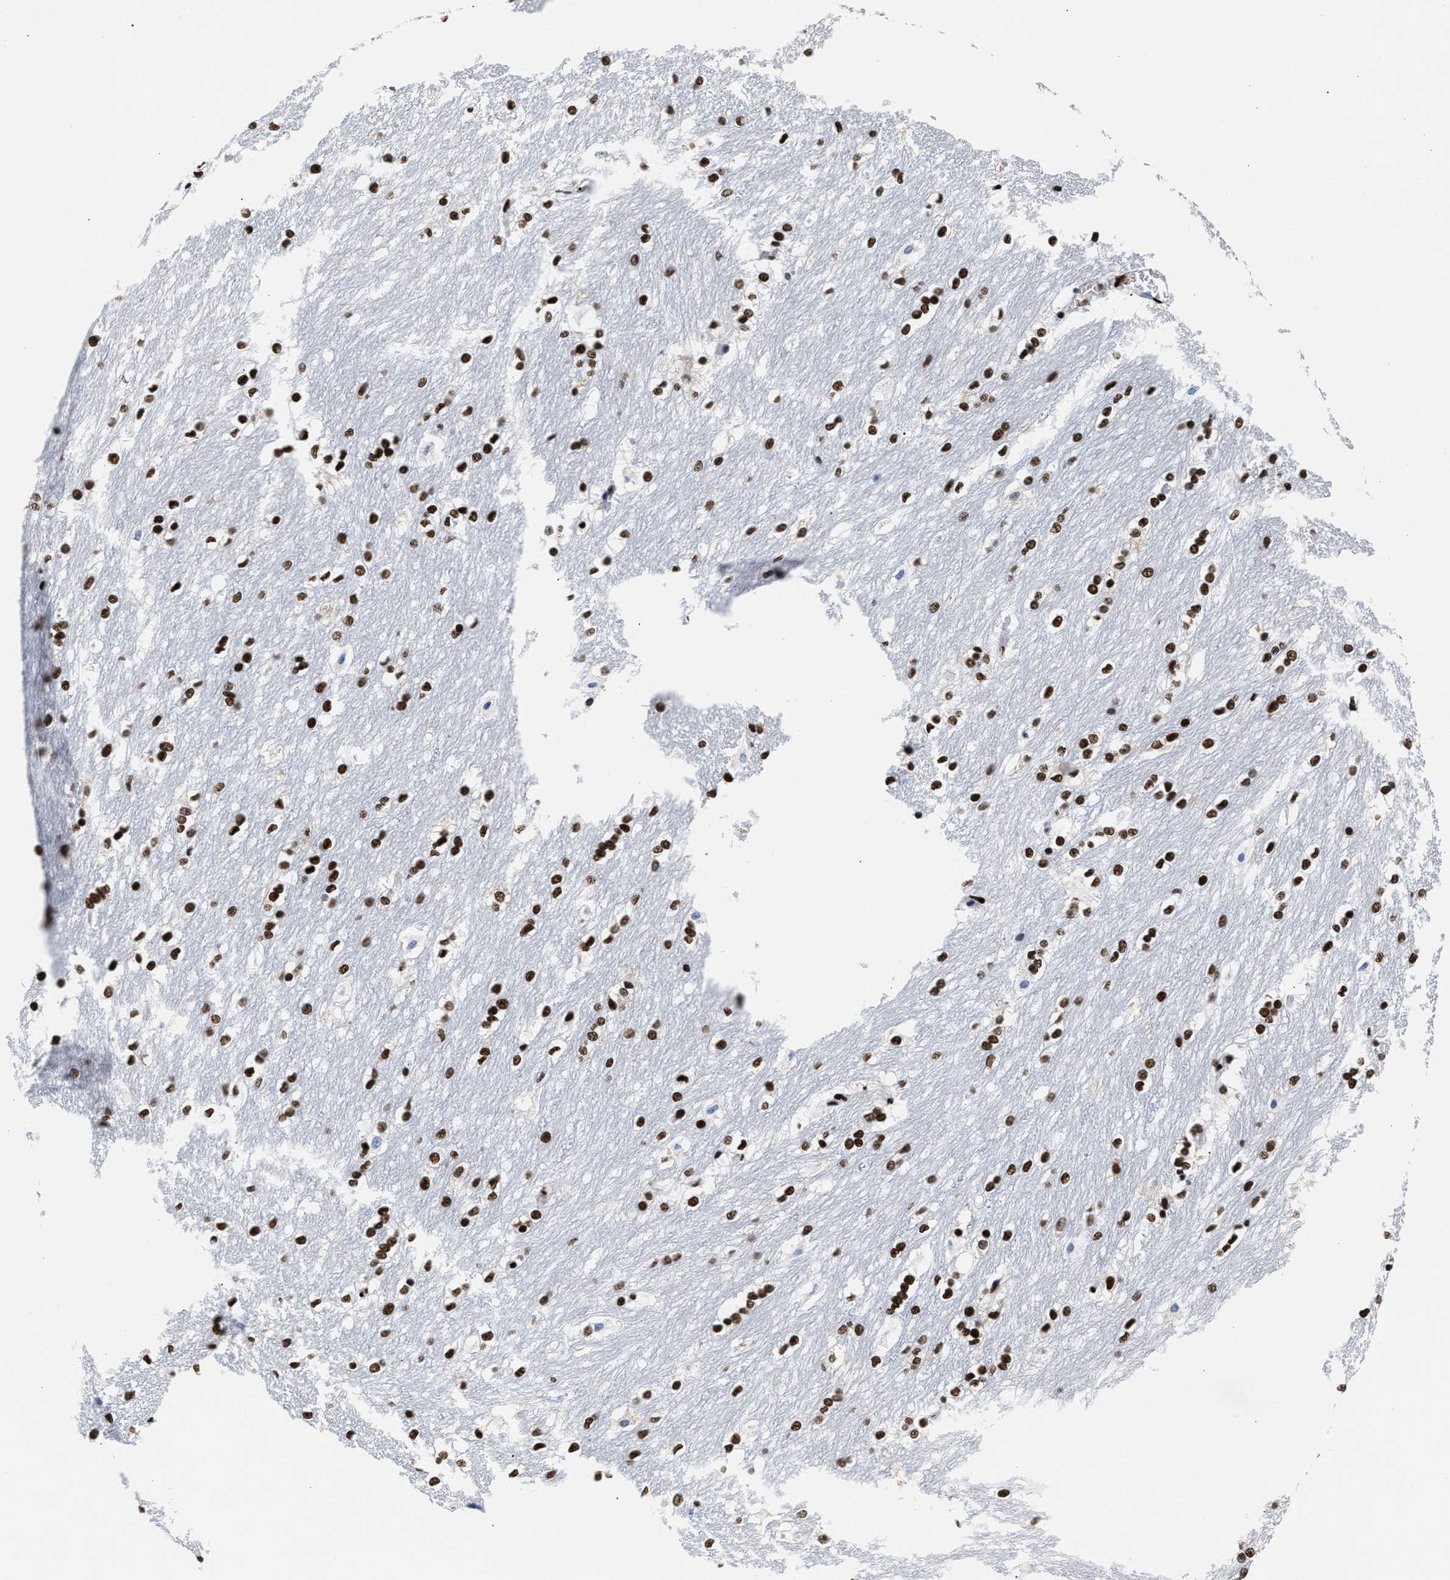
{"staining": {"intensity": "strong", "quantity": ">75%", "location": "nuclear"}, "tissue": "caudate", "cell_type": "Glial cells", "image_type": "normal", "snomed": [{"axis": "morphology", "description": "Normal tissue, NOS"}, {"axis": "topography", "description": "Lateral ventricle wall"}], "caption": "Strong nuclear expression is identified in approximately >75% of glial cells in normal caudate.", "gene": "RAD21", "patient": {"sex": "female", "age": 19}}